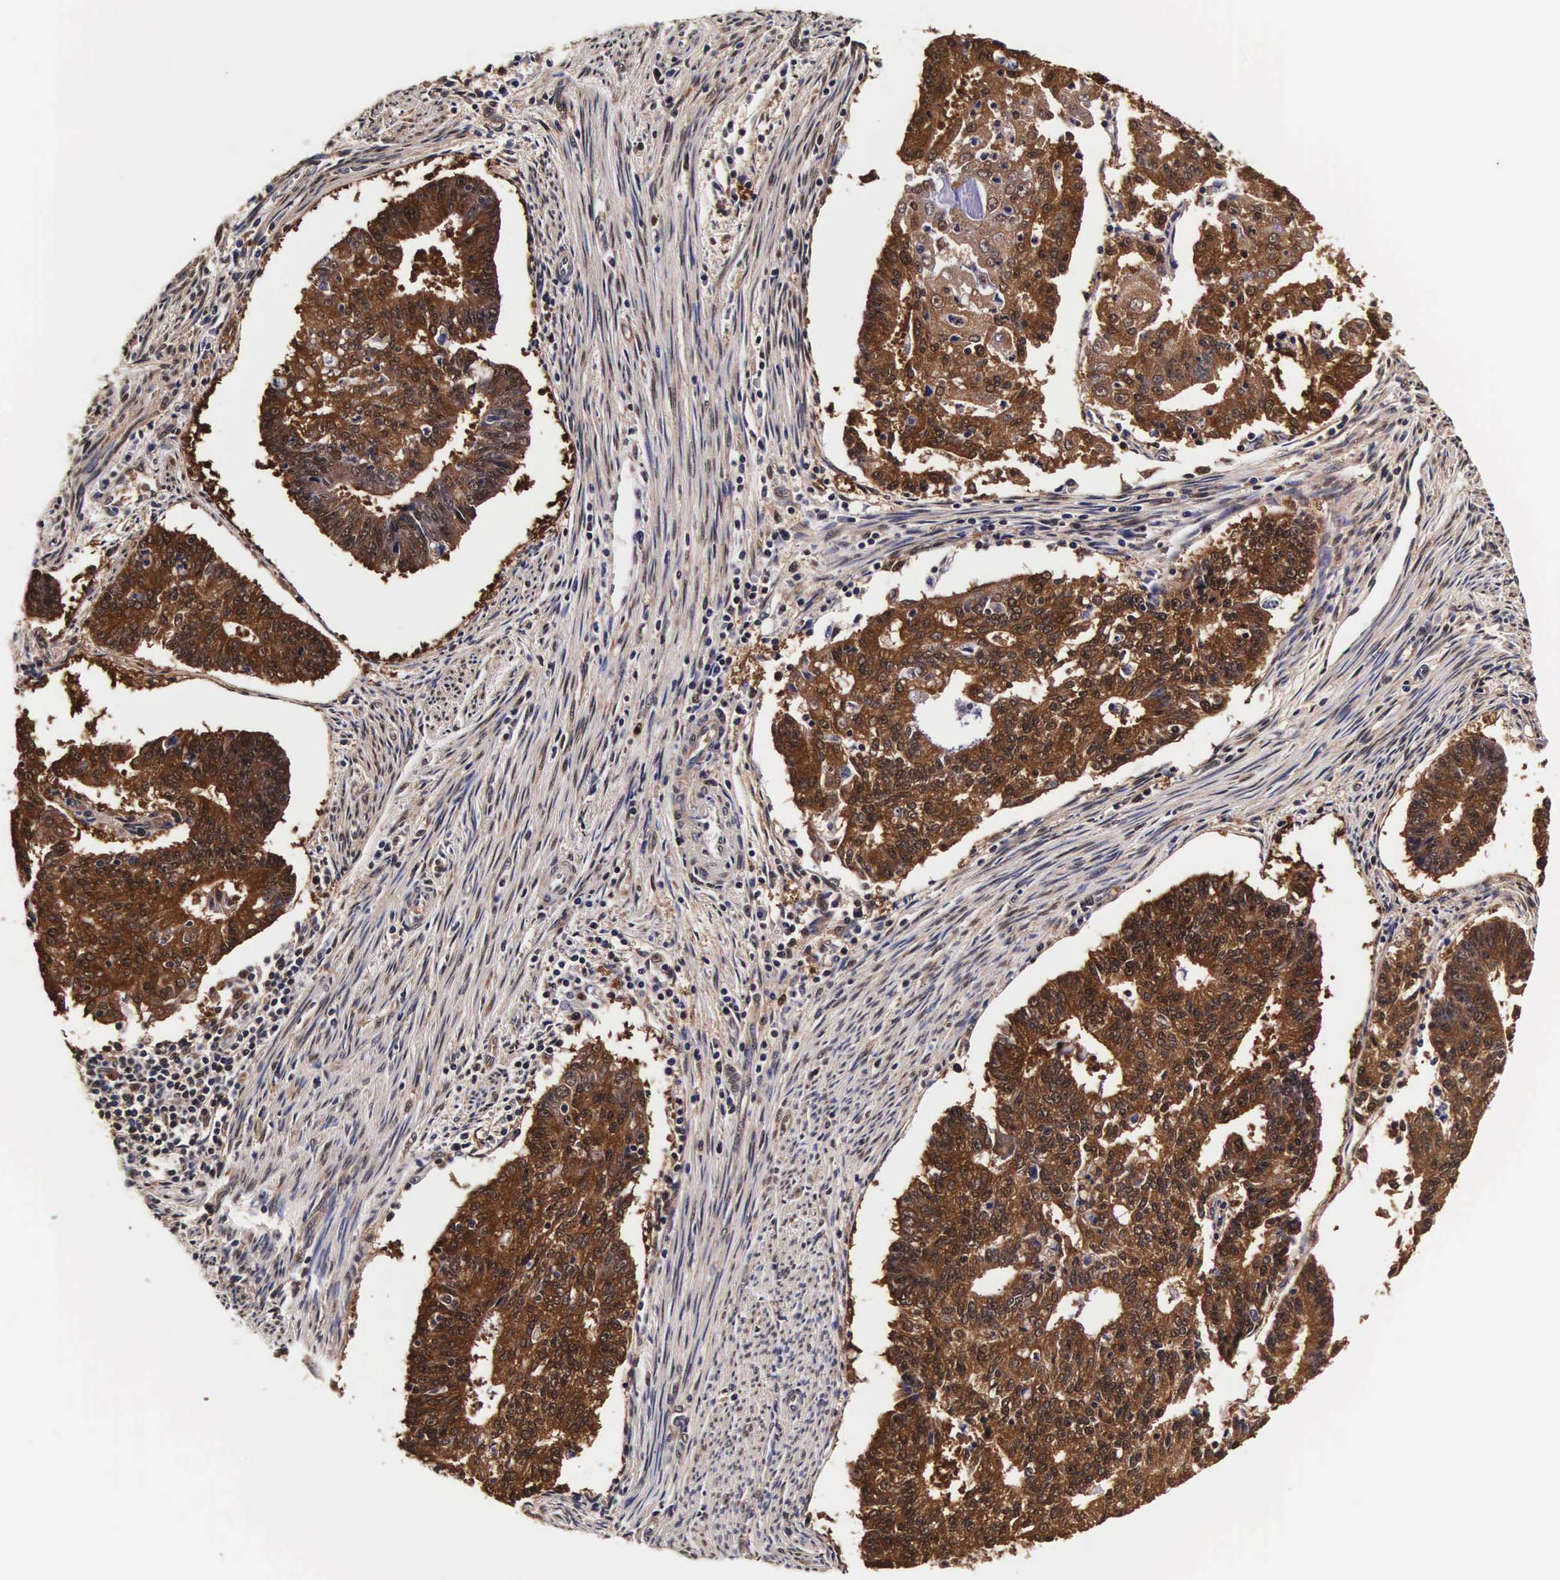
{"staining": {"intensity": "strong", "quantity": ">75%", "location": "cytoplasmic/membranous,nuclear"}, "tissue": "endometrial cancer", "cell_type": "Tumor cells", "image_type": "cancer", "snomed": [{"axis": "morphology", "description": "Adenocarcinoma, NOS"}, {"axis": "topography", "description": "Endometrium"}], "caption": "Immunohistochemical staining of human adenocarcinoma (endometrial) demonstrates strong cytoplasmic/membranous and nuclear protein staining in approximately >75% of tumor cells.", "gene": "TECPR2", "patient": {"sex": "female", "age": 56}}